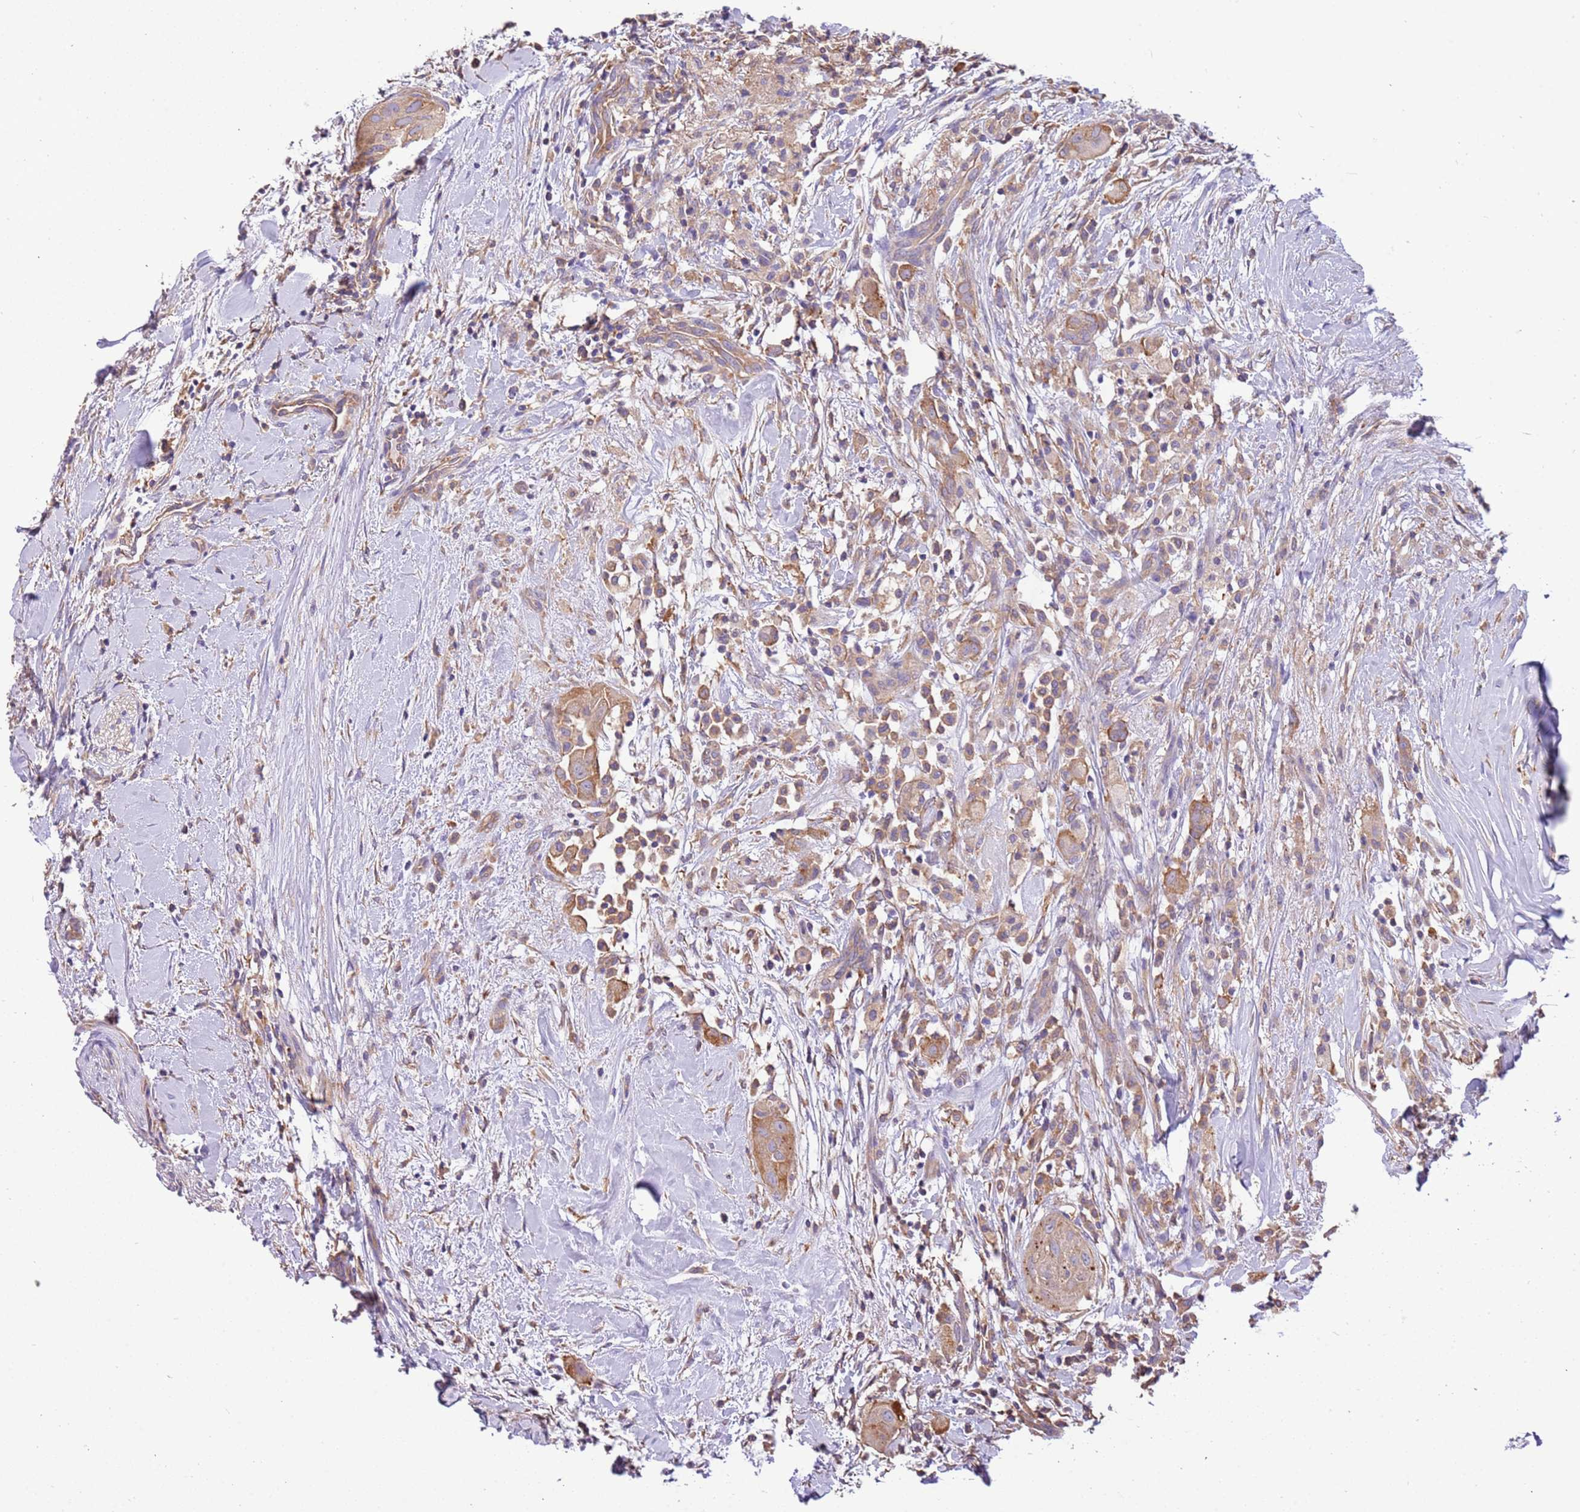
{"staining": {"intensity": "moderate", "quantity": "25%-75%", "location": "cytoplasmic/membranous"}, "tissue": "thyroid cancer", "cell_type": "Tumor cells", "image_type": "cancer", "snomed": [{"axis": "morphology", "description": "Normal tissue, NOS"}, {"axis": "morphology", "description": "Papillary adenocarcinoma, NOS"}, {"axis": "topography", "description": "Thyroid gland"}], "caption": "Thyroid papillary adenocarcinoma stained with a brown dye exhibits moderate cytoplasmic/membranous positive positivity in about 25%-75% of tumor cells.", "gene": "NAALADL1", "patient": {"sex": "female", "age": 59}}